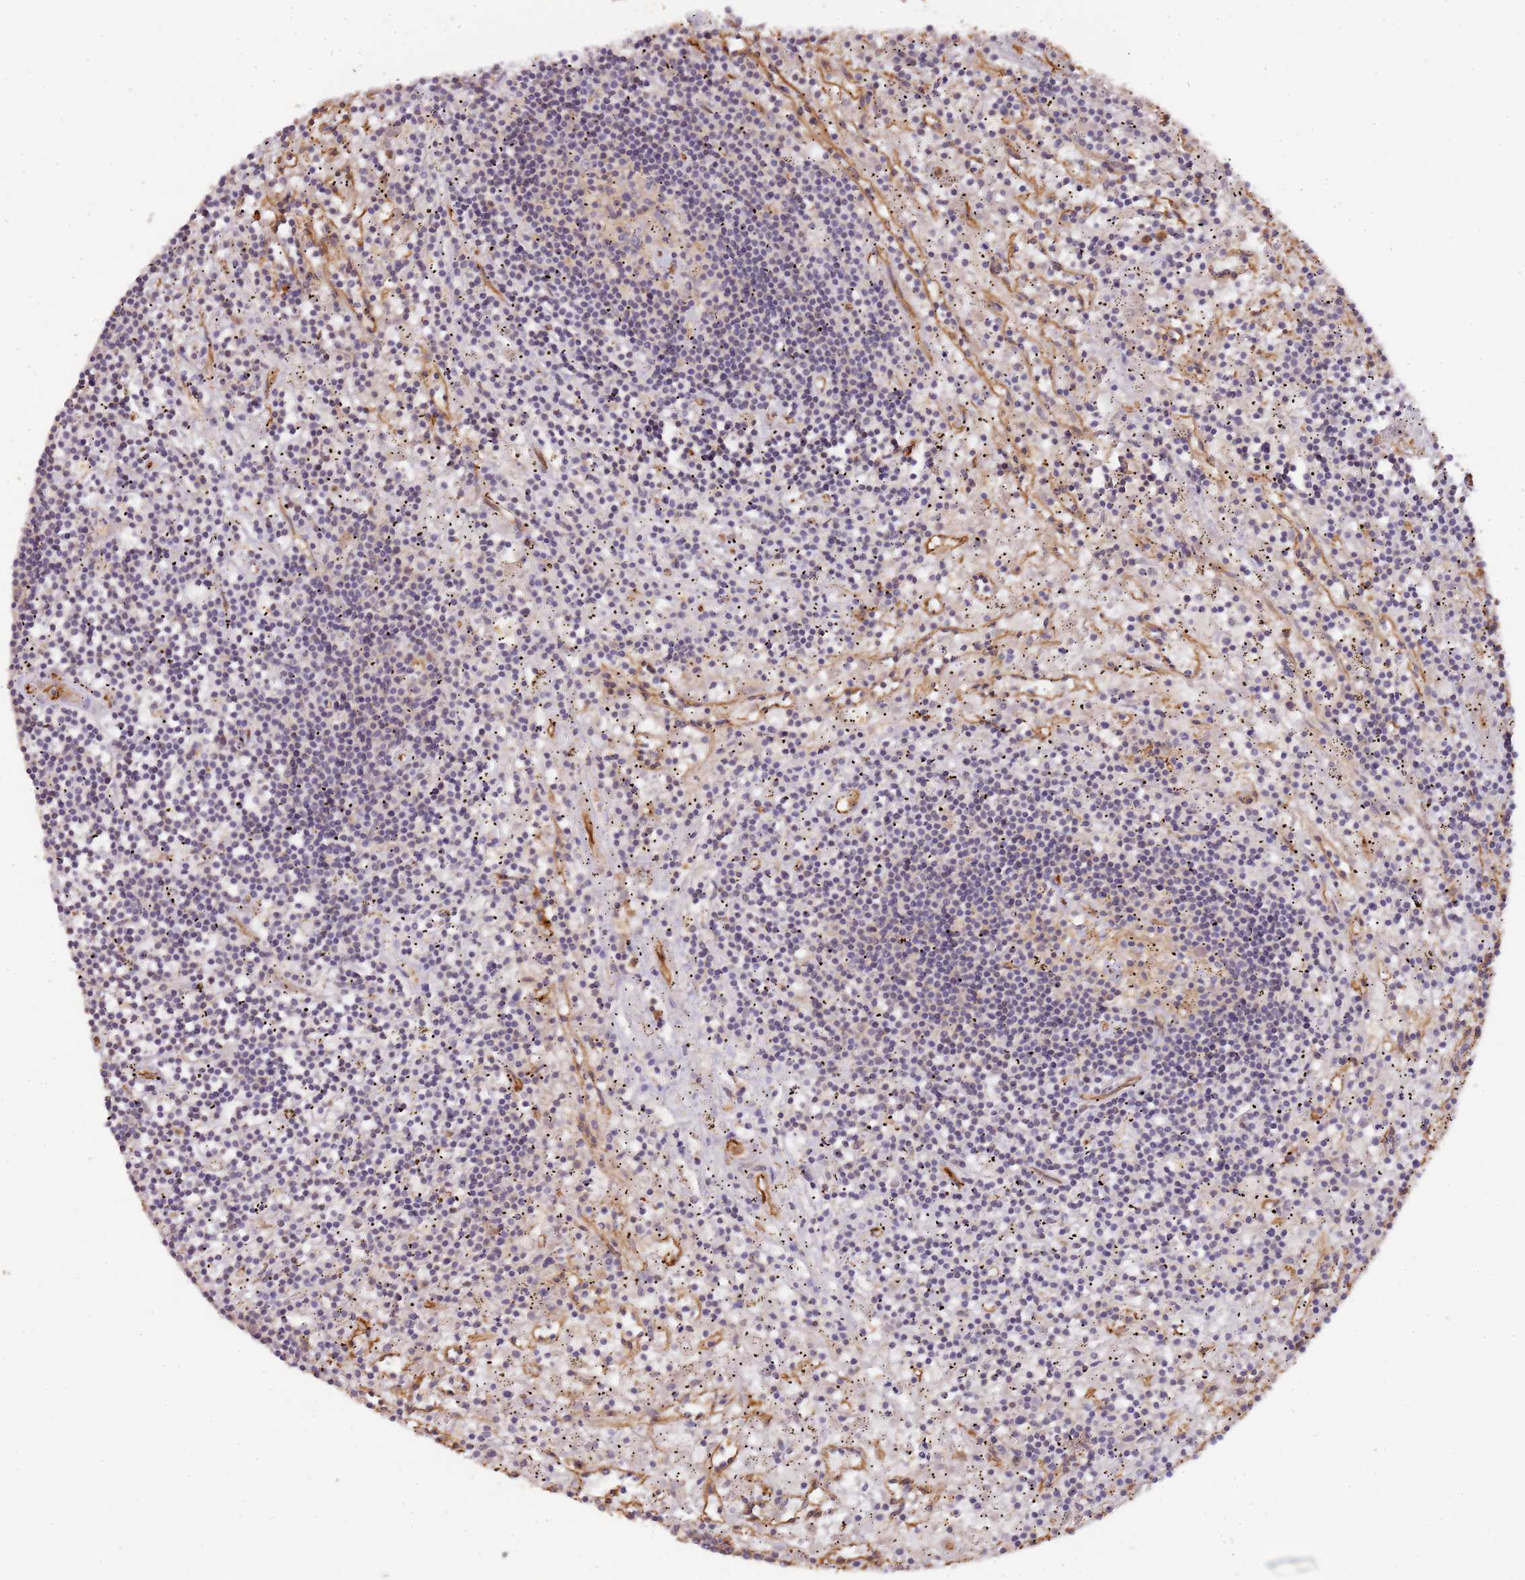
{"staining": {"intensity": "negative", "quantity": "none", "location": "none"}, "tissue": "lymphoma", "cell_type": "Tumor cells", "image_type": "cancer", "snomed": [{"axis": "morphology", "description": "Malignant lymphoma, non-Hodgkin's type, Low grade"}, {"axis": "topography", "description": "Spleen"}], "caption": "The image reveals no staining of tumor cells in lymphoma. Nuclei are stained in blue.", "gene": "SURF2", "patient": {"sex": "male", "age": 76}}